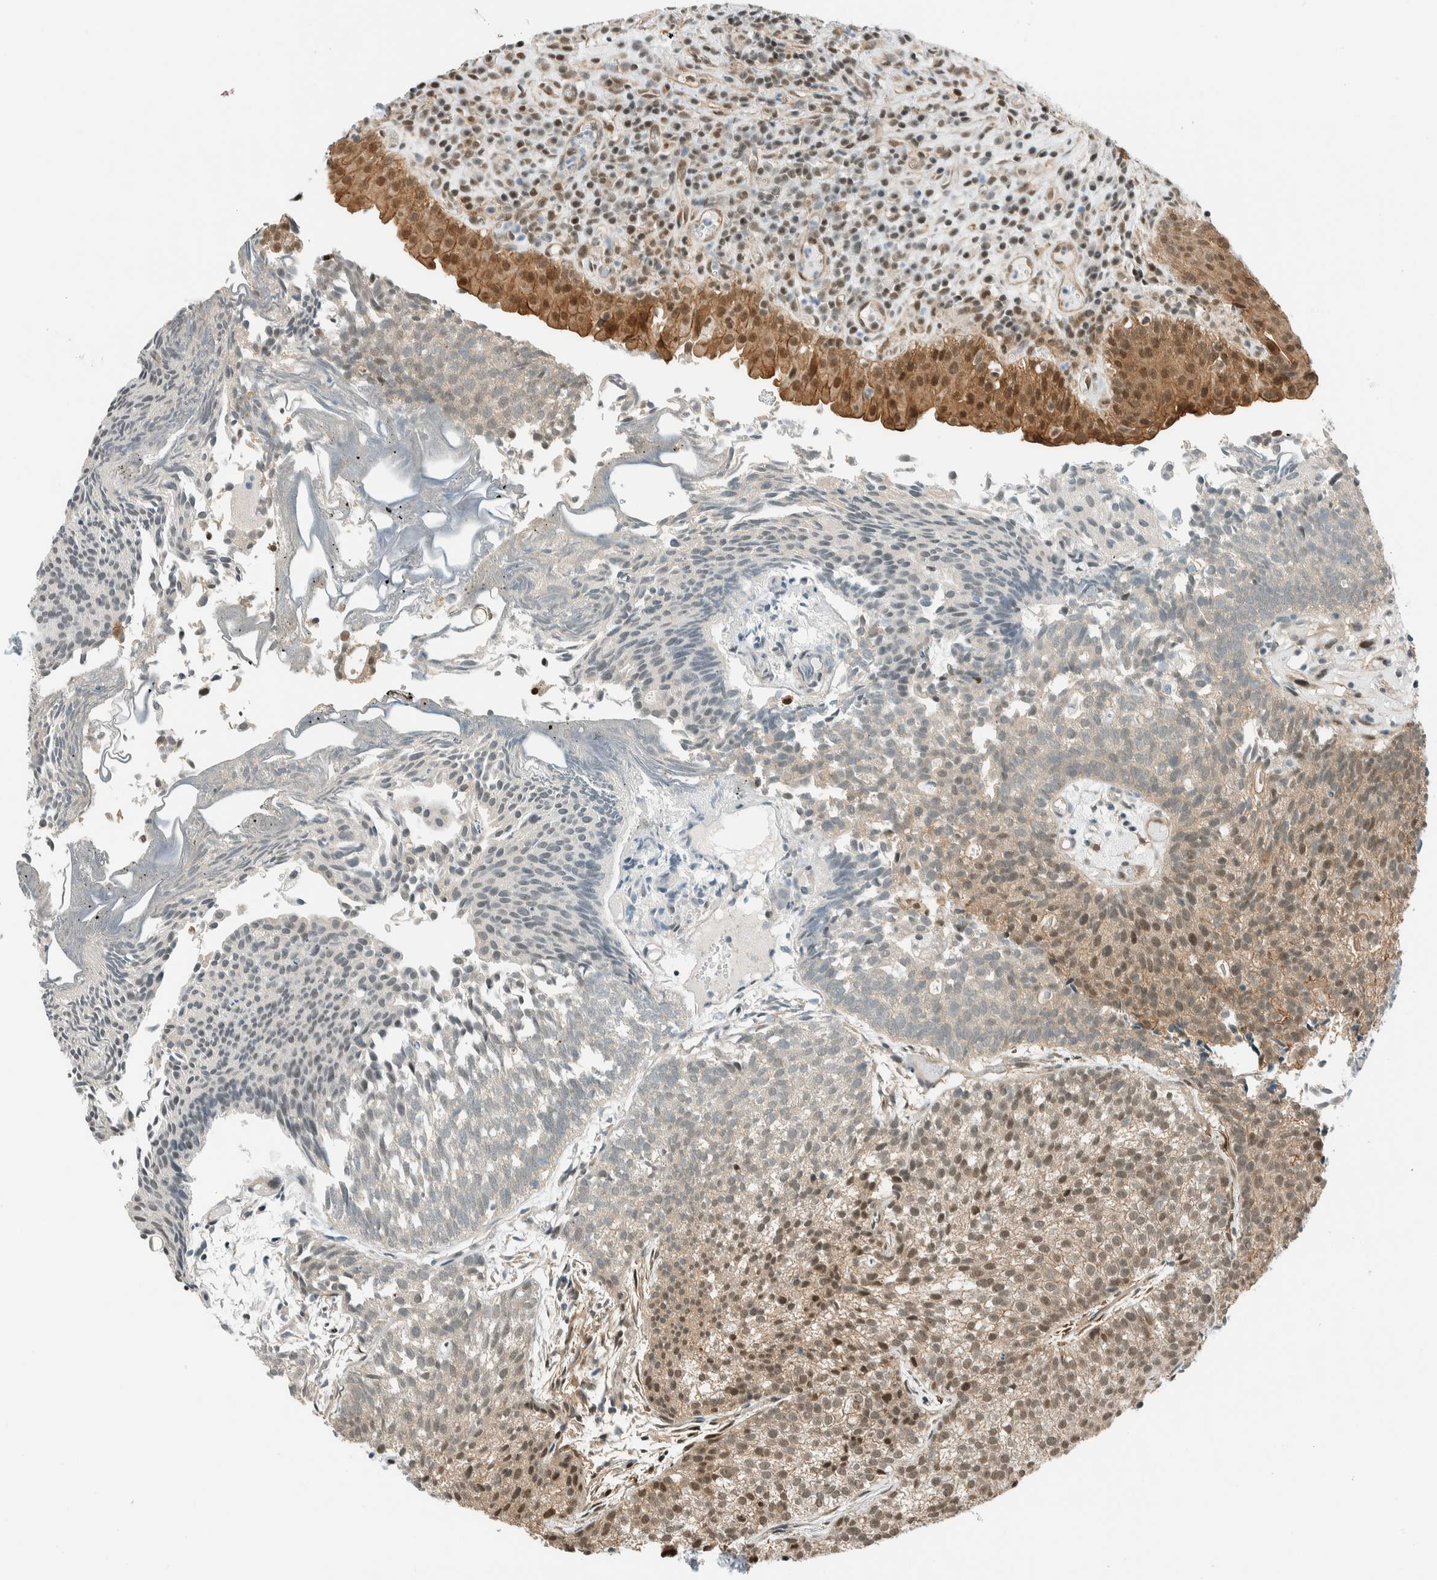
{"staining": {"intensity": "moderate", "quantity": "<25%", "location": "nuclear"}, "tissue": "urothelial cancer", "cell_type": "Tumor cells", "image_type": "cancer", "snomed": [{"axis": "morphology", "description": "Urothelial carcinoma, Low grade"}, {"axis": "topography", "description": "Urinary bladder"}], "caption": "Brown immunohistochemical staining in urothelial carcinoma (low-grade) reveals moderate nuclear expression in approximately <25% of tumor cells. Ihc stains the protein of interest in brown and the nuclei are stained blue.", "gene": "NIBAN2", "patient": {"sex": "male", "age": 86}}